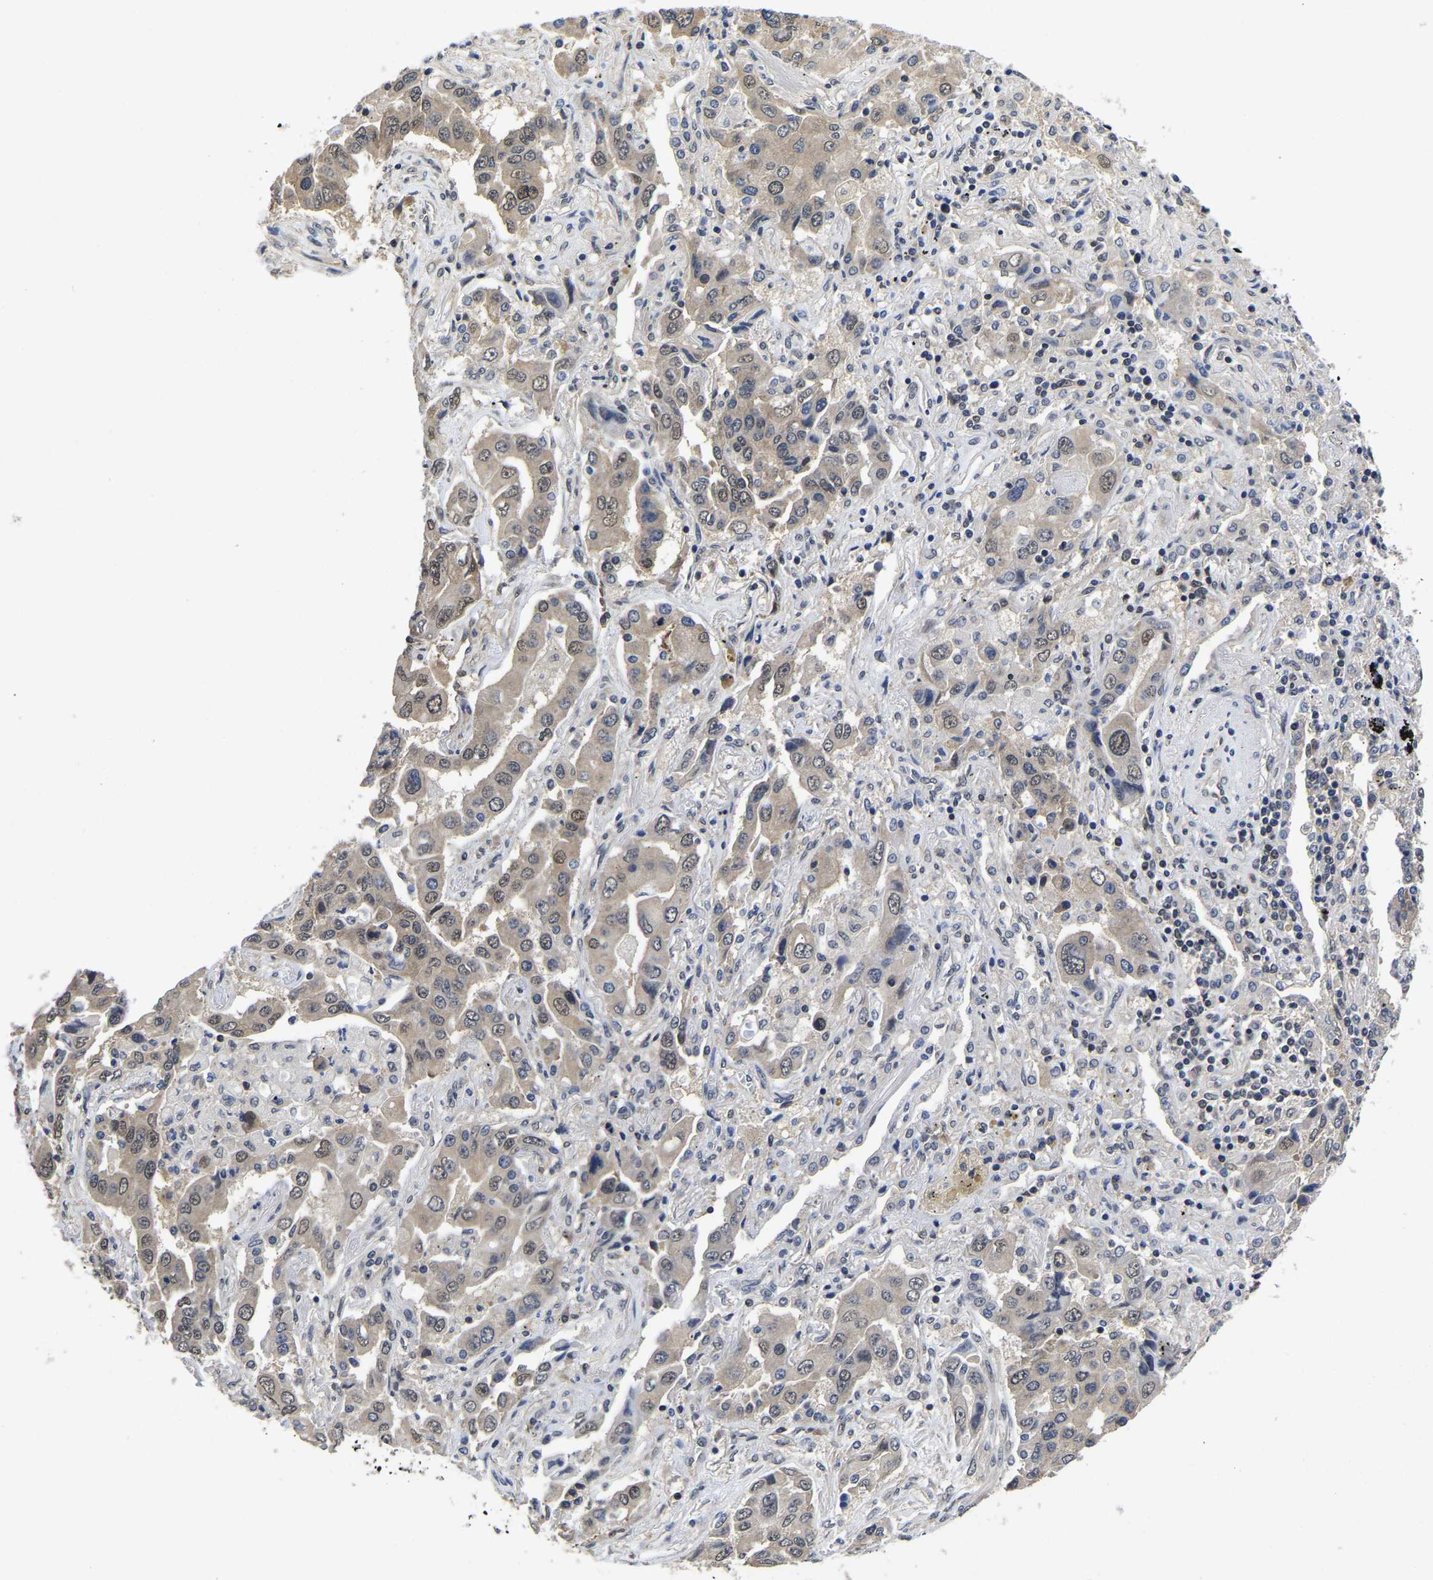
{"staining": {"intensity": "weak", "quantity": ">75%", "location": "cytoplasmic/membranous,nuclear"}, "tissue": "lung cancer", "cell_type": "Tumor cells", "image_type": "cancer", "snomed": [{"axis": "morphology", "description": "Adenocarcinoma, NOS"}, {"axis": "topography", "description": "Lung"}], "caption": "Immunohistochemical staining of human lung adenocarcinoma displays weak cytoplasmic/membranous and nuclear protein positivity in about >75% of tumor cells. (brown staining indicates protein expression, while blue staining denotes nuclei).", "gene": "MCOLN2", "patient": {"sex": "female", "age": 65}}